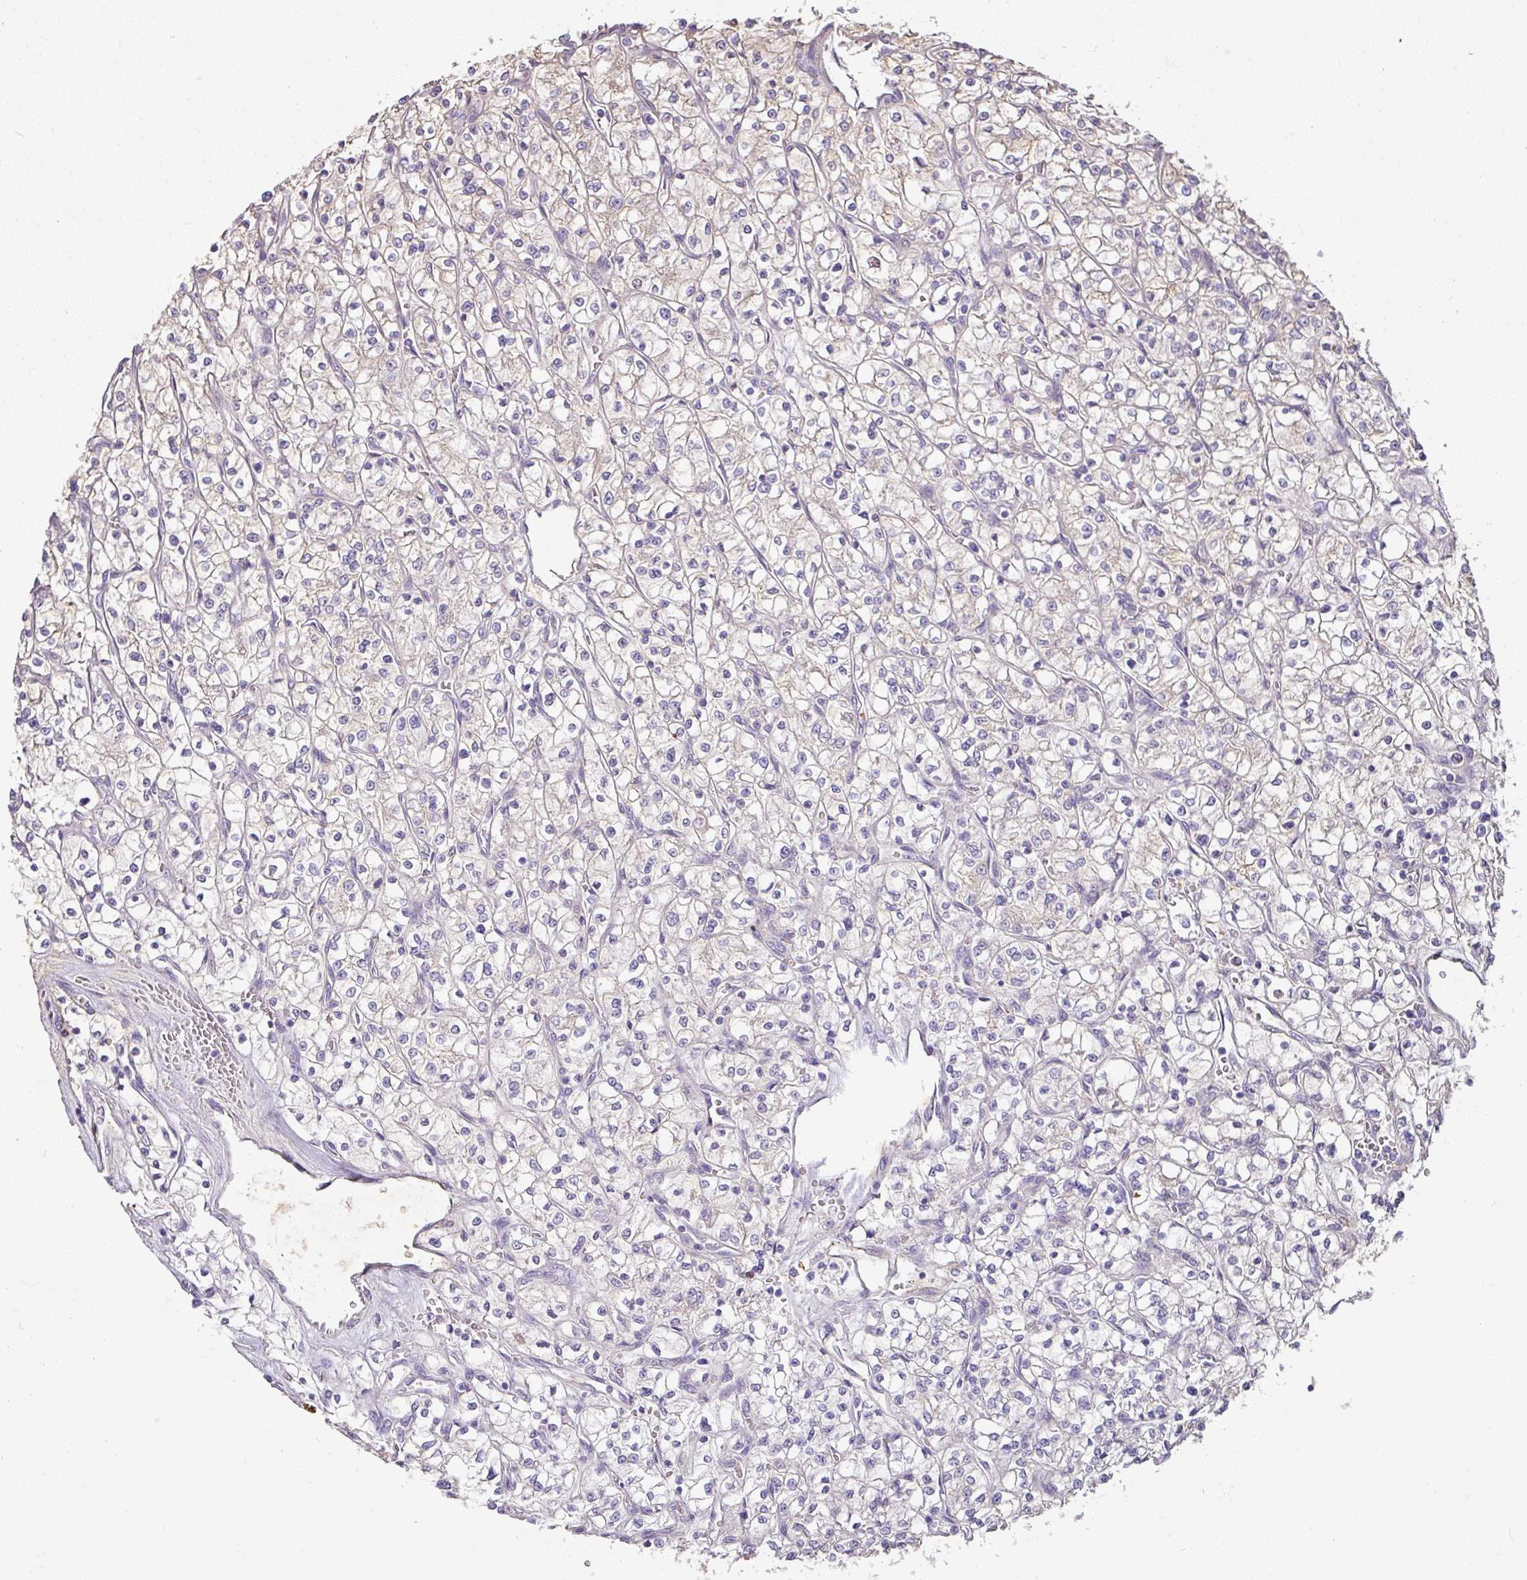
{"staining": {"intensity": "weak", "quantity": "<25%", "location": "cytoplasmic/membranous"}, "tissue": "renal cancer", "cell_type": "Tumor cells", "image_type": "cancer", "snomed": [{"axis": "morphology", "description": "Adenocarcinoma, NOS"}, {"axis": "topography", "description": "Kidney"}], "caption": "An image of human renal cancer is negative for staining in tumor cells.", "gene": "CCZ1", "patient": {"sex": "female", "age": 64}}